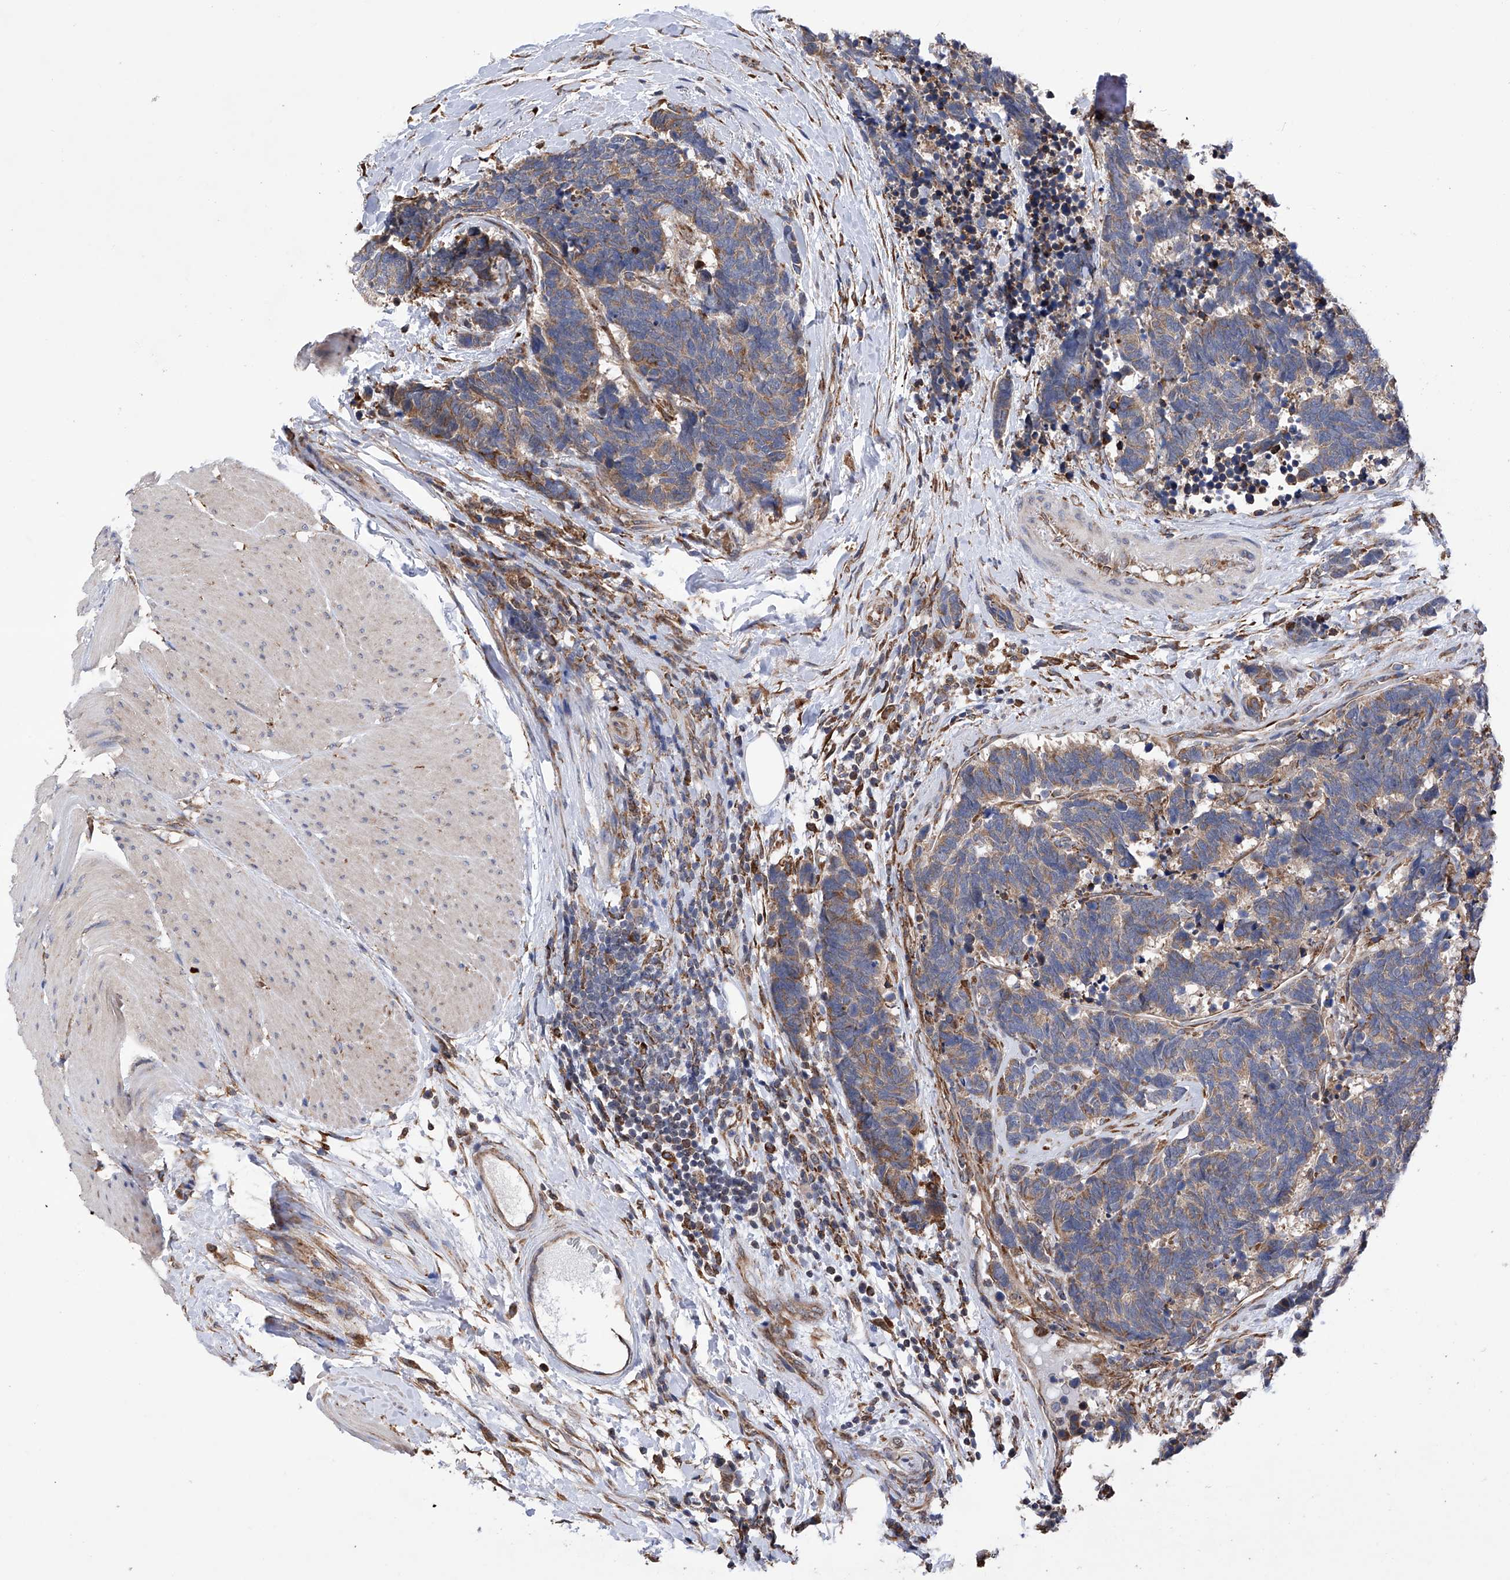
{"staining": {"intensity": "moderate", "quantity": "25%-75%", "location": "cytoplasmic/membranous"}, "tissue": "carcinoid", "cell_type": "Tumor cells", "image_type": "cancer", "snomed": [{"axis": "morphology", "description": "Carcinoma, NOS"}, {"axis": "morphology", "description": "Carcinoid, malignant, NOS"}, {"axis": "topography", "description": "Urinary bladder"}], "caption": "Tumor cells display moderate cytoplasmic/membranous expression in approximately 25%-75% of cells in carcinoma.", "gene": "DNAH8", "patient": {"sex": "male", "age": 57}}